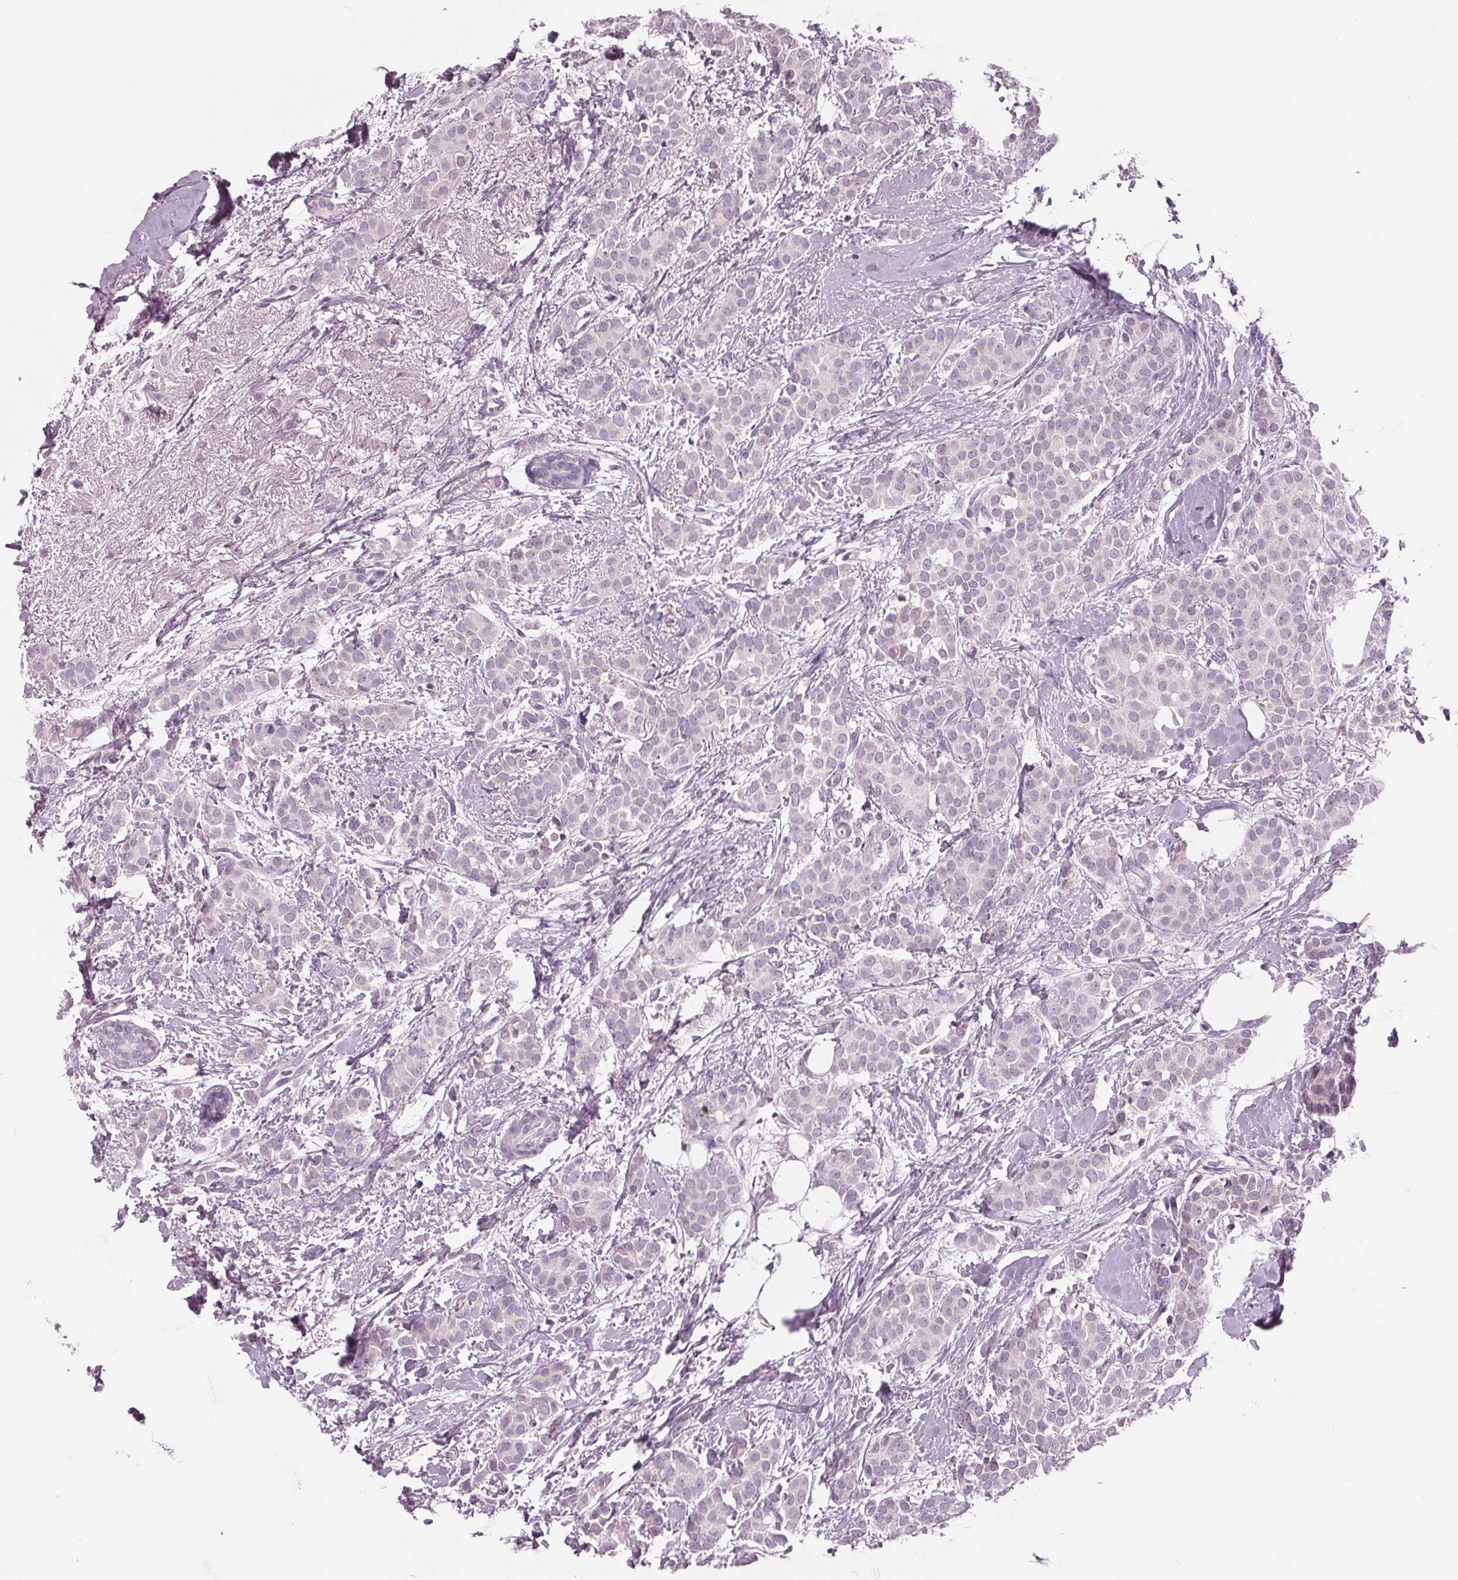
{"staining": {"intensity": "negative", "quantity": "none", "location": "none"}, "tissue": "breast cancer", "cell_type": "Tumor cells", "image_type": "cancer", "snomed": [{"axis": "morphology", "description": "Duct carcinoma"}, {"axis": "topography", "description": "Breast"}], "caption": "A high-resolution micrograph shows immunohistochemistry staining of breast infiltrating ductal carcinoma, which exhibits no significant staining in tumor cells. (Brightfield microscopy of DAB immunohistochemistry (IHC) at high magnification).", "gene": "SAMD4A", "patient": {"sex": "female", "age": 79}}